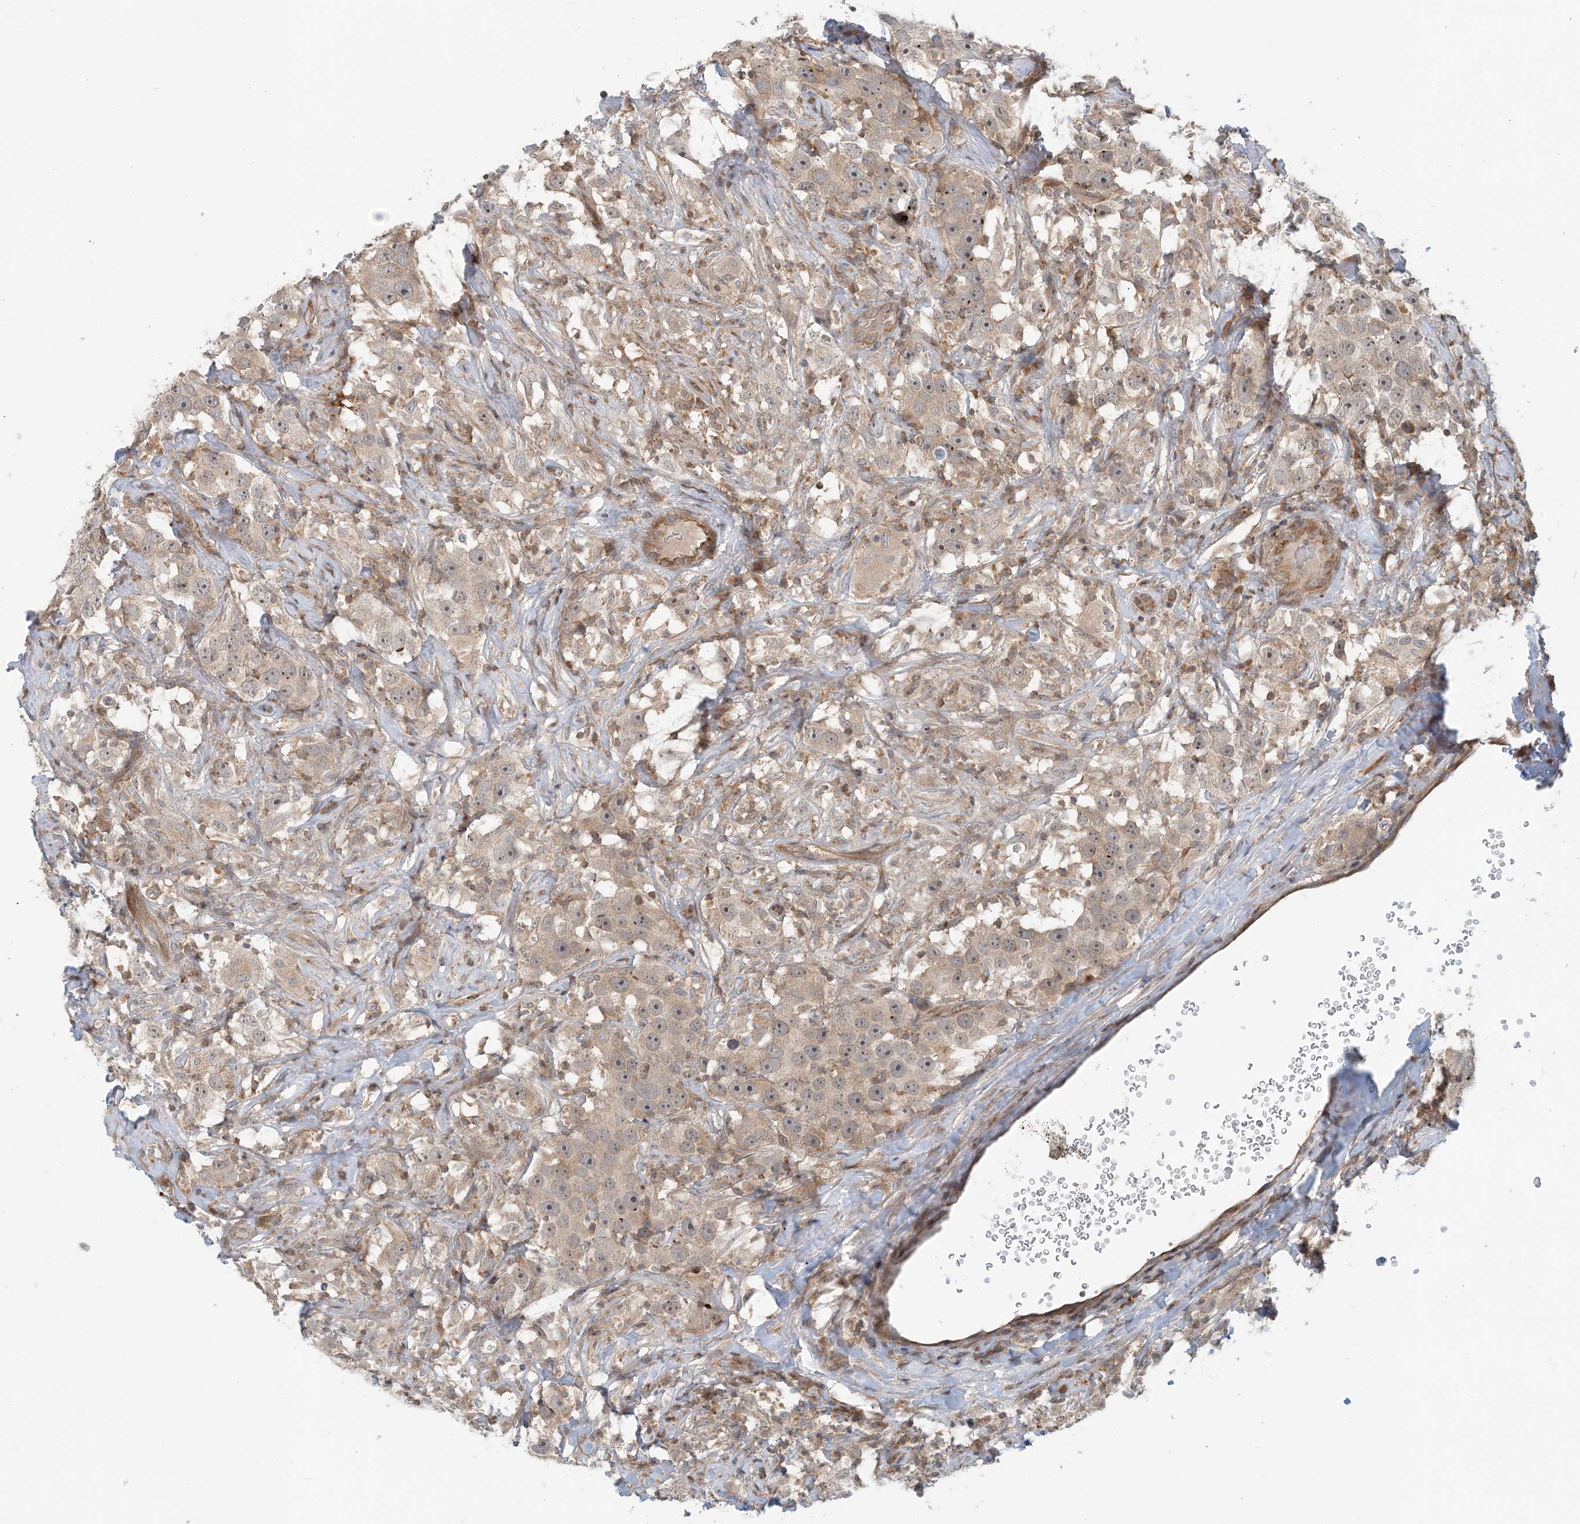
{"staining": {"intensity": "weak", "quantity": ">75%", "location": "cytoplasmic/membranous"}, "tissue": "testis cancer", "cell_type": "Tumor cells", "image_type": "cancer", "snomed": [{"axis": "morphology", "description": "Seminoma, NOS"}, {"axis": "topography", "description": "Testis"}], "caption": "DAB immunohistochemical staining of seminoma (testis) shows weak cytoplasmic/membranous protein expression in about >75% of tumor cells.", "gene": "ATP13A2", "patient": {"sex": "male", "age": 49}}